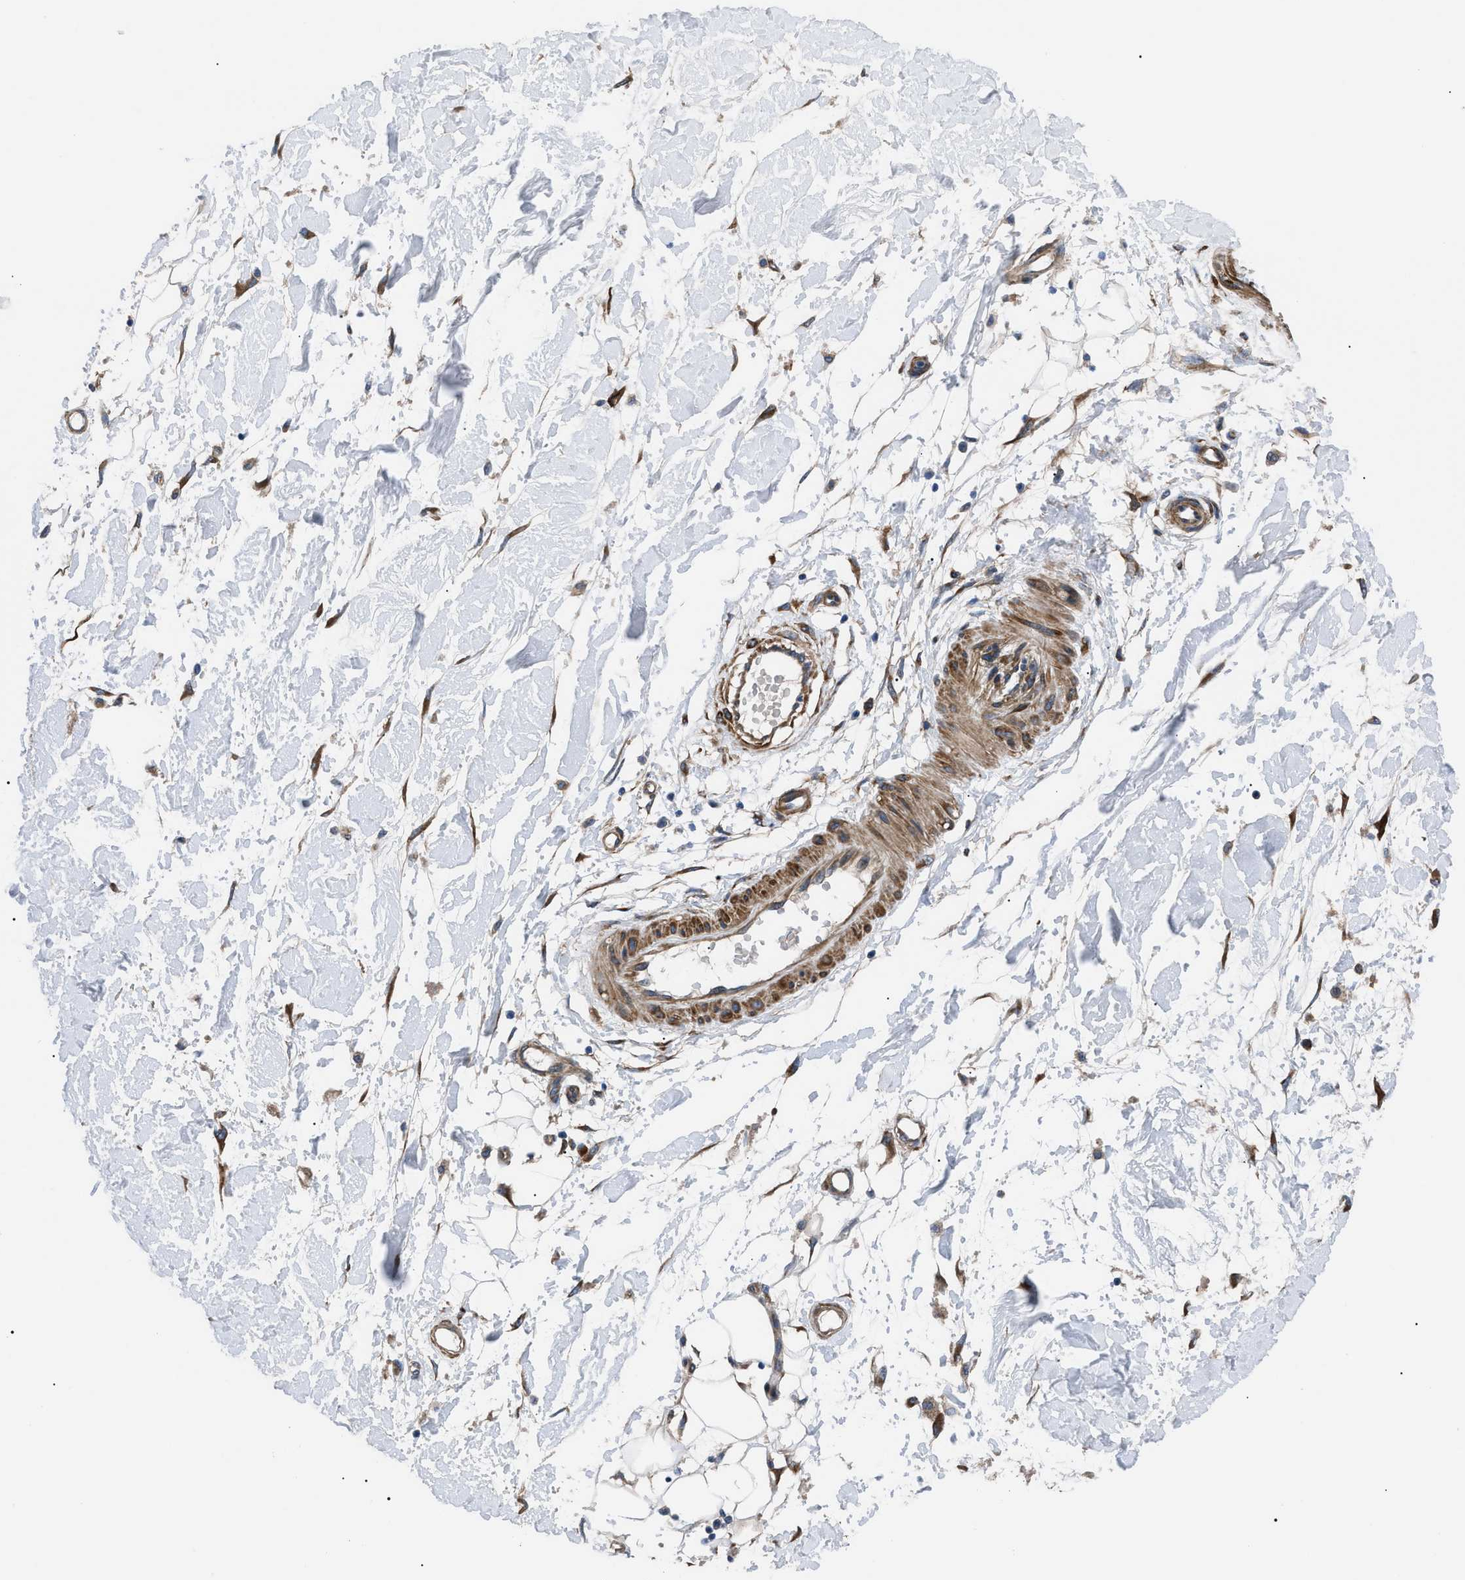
{"staining": {"intensity": "weak", "quantity": "25%-75%", "location": "cytoplasmic/membranous"}, "tissue": "adipose tissue", "cell_type": "Adipocytes", "image_type": "normal", "snomed": [{"axis": "morphology", "description": "Normal tissue, NOS"}, {"axis": "morphology", "description": "Squamous cell carcinoma, NOS"}, {"axis": "topography", "description": "Skin"}, {"axis": "topography", "description": "Peripheral nerve tissue"}], "caption": "Immunohistochemistry (IHC) (DAB) staining of unremarkable human adipose tissue shows weak cytoplasmic/membranous protein positivity in approximately 25%-75% of adipocytes.", "gene": "MYO10", "patient": {"sex": "male", "age": 83}}